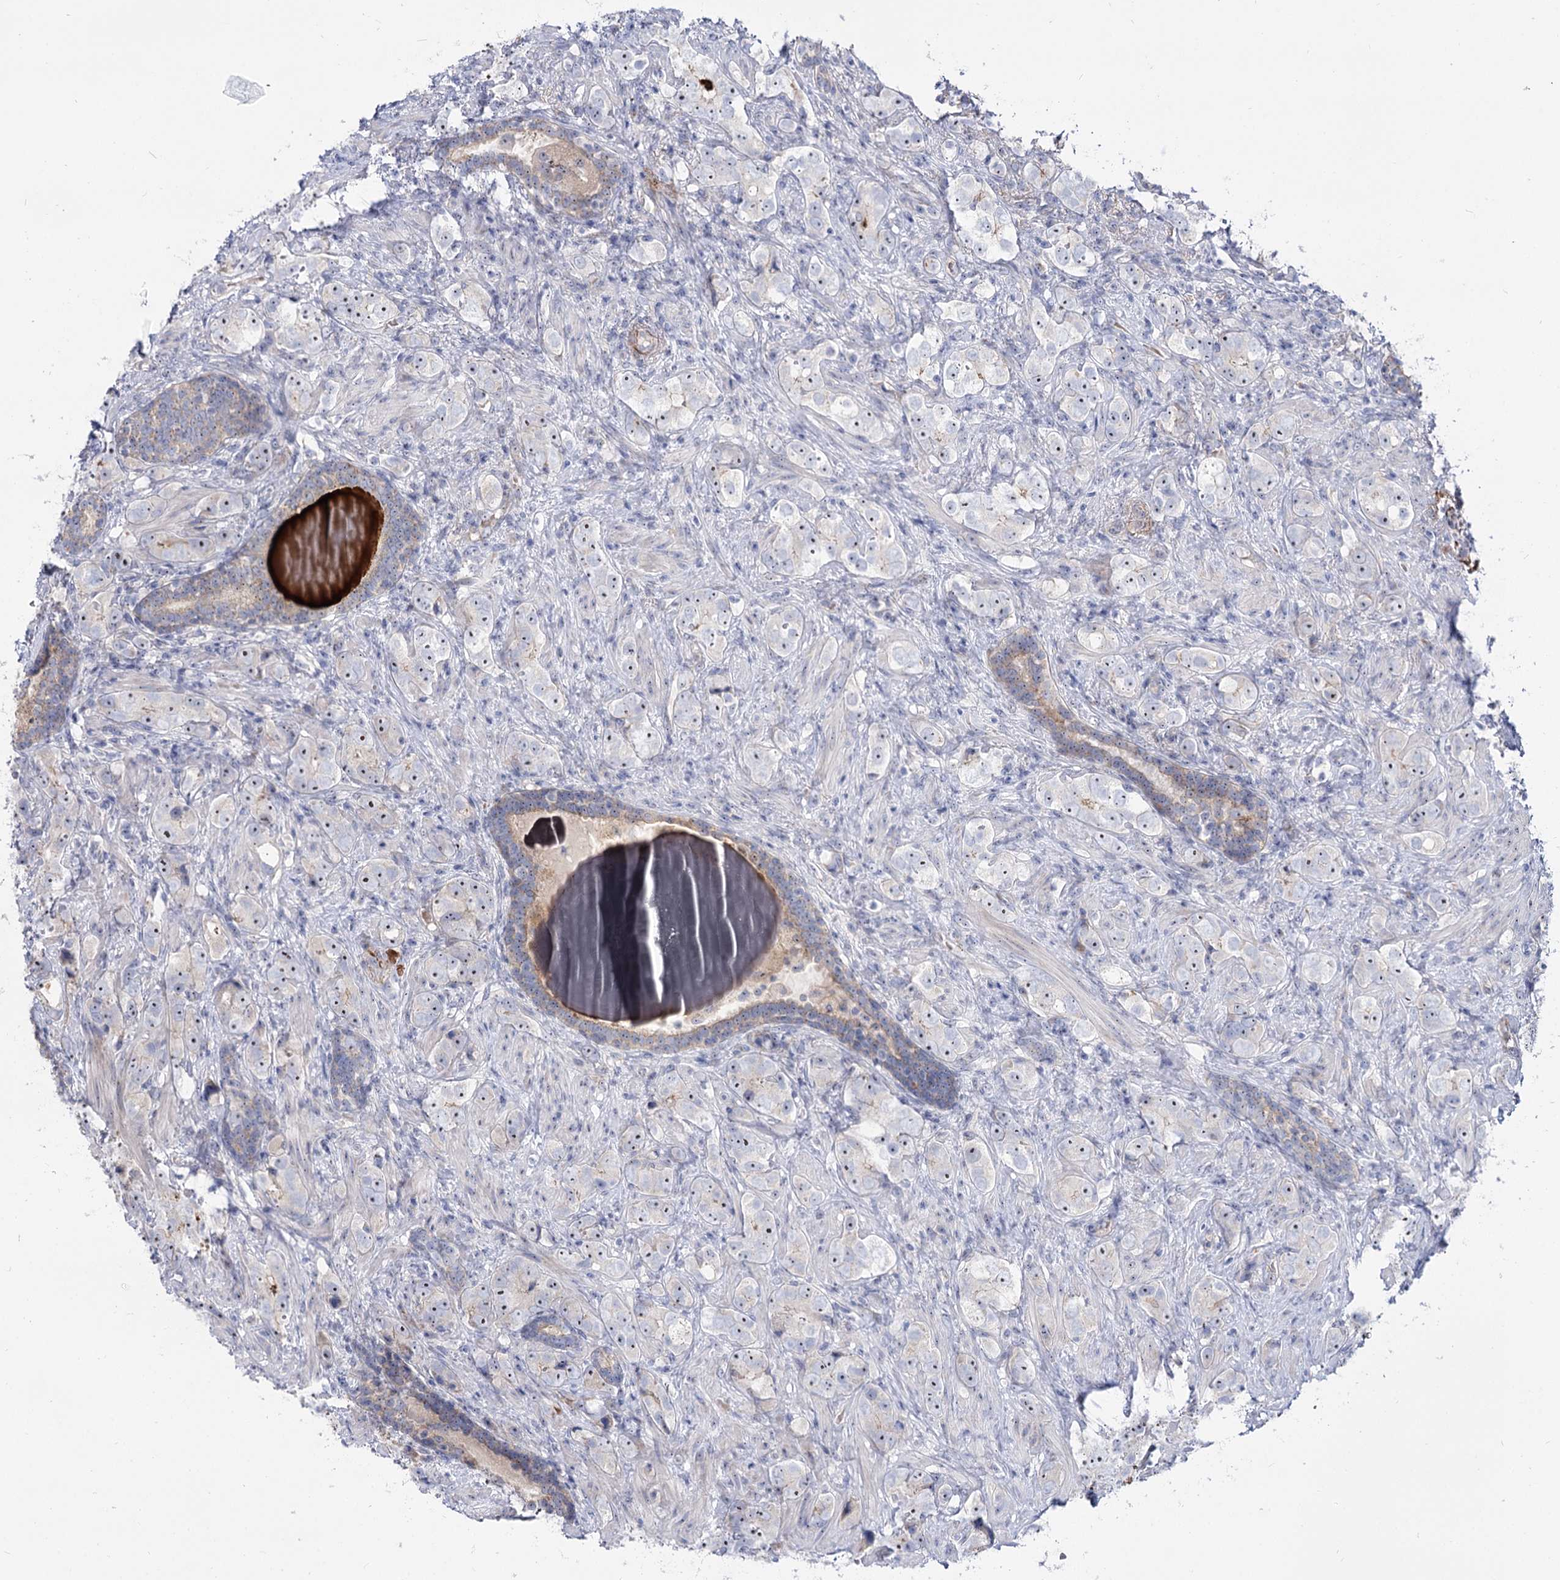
{"staining": {"intensity": "moderate", "quantity": "25%-75%", "location": "nuclear"}, "tissue": "prostate cancer", "cell_type": "Tumor cells", "image_type": "cancer", "snomed": [{"axis": "morphology", "description": "Adenocarcinoma, High grade"}, {"axis": "topography", "description": "Prostate"}], "caption": "DAB (3,3'-diaminobenzidine) immunohistochemical staining of human high-grade adenocarcinoma (prostate) demonstrates moderate nuclear protein positivity in about 25%-75% of tumor cells.", "gene": "SUOX", "patient": {"sex": "male", "age": 63}}